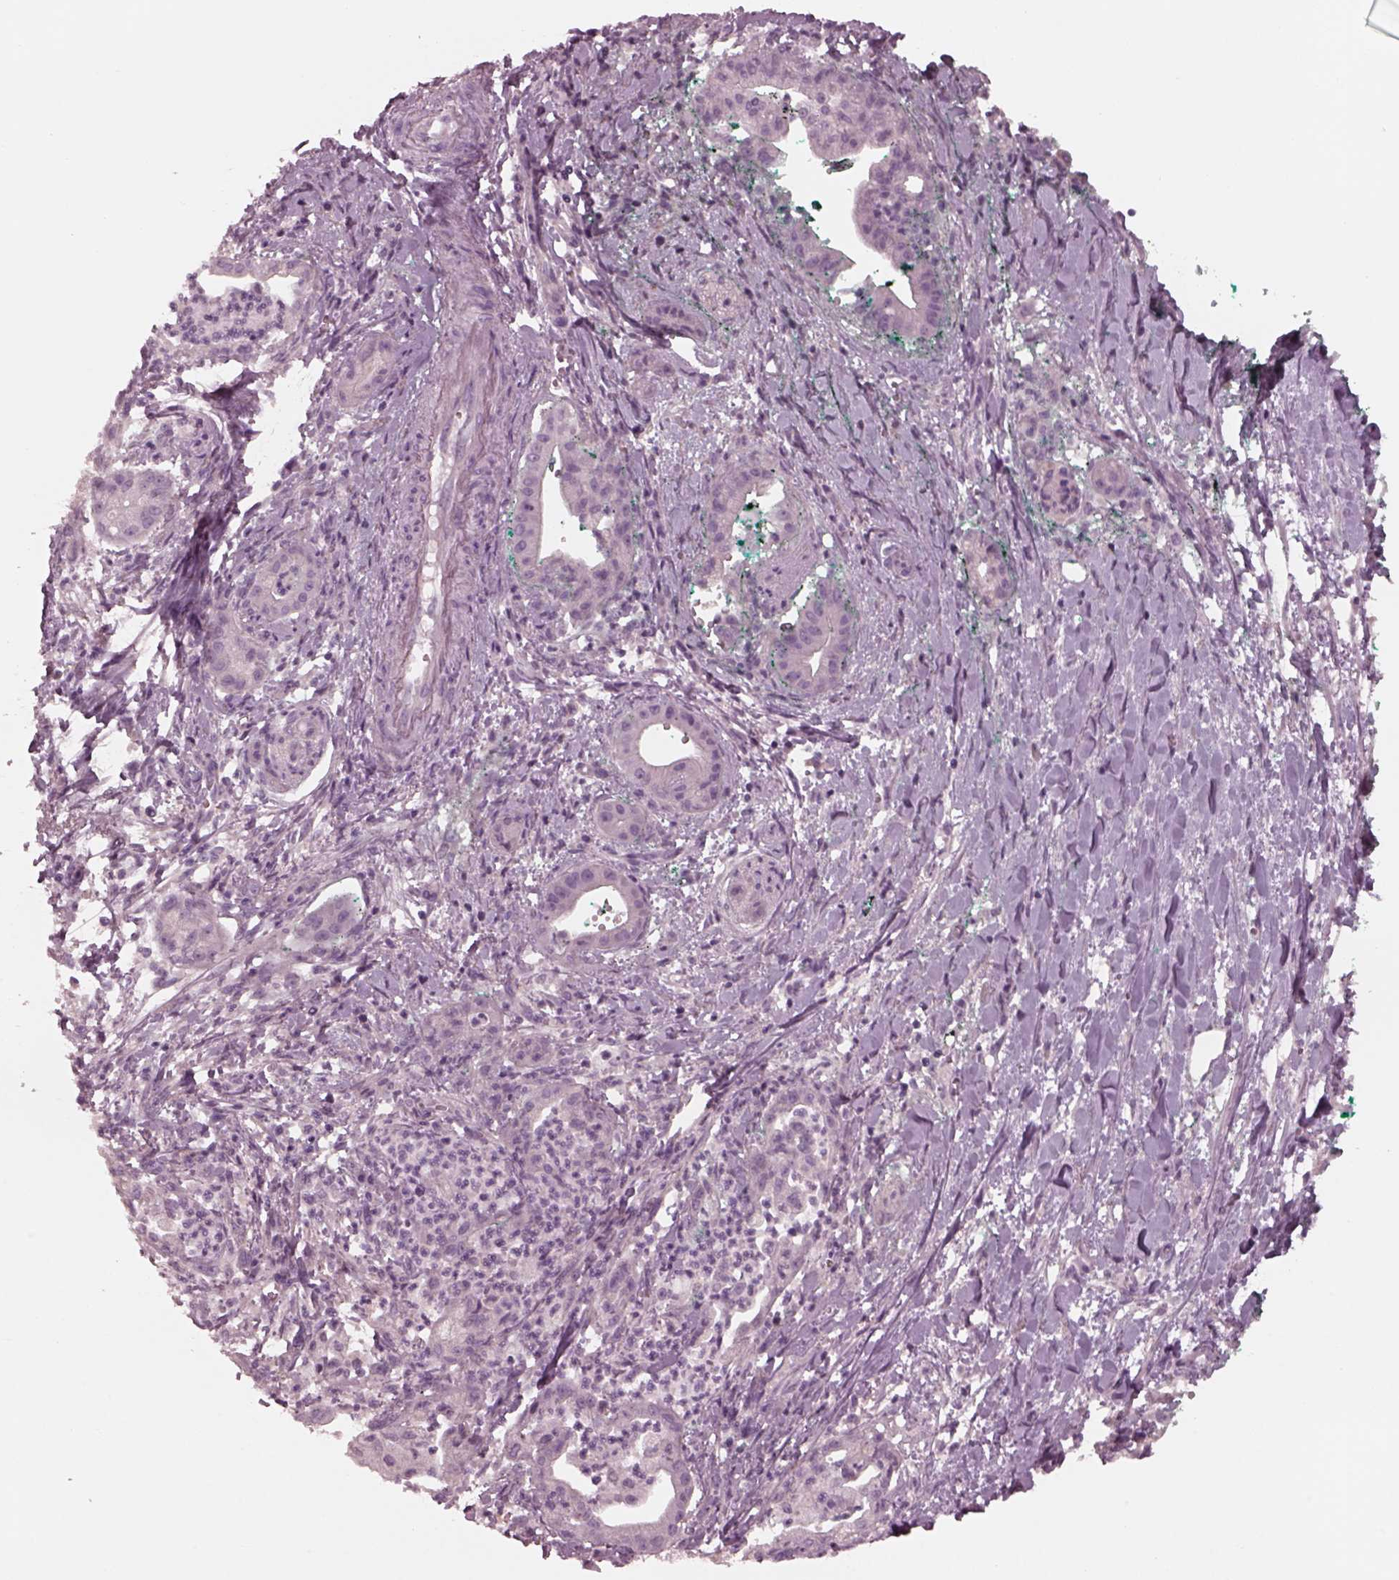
{"staining": {"intensity": "negative", "quantity": "none", "location": "none"}, "tissue": "pancreatic cancer", "cell_type": "Tumor cells", "image_type": "cancer", "snomed": [{"axis": "morphology", "description": "Normal tissue, NOS"}, {"axis": "morphology", "description": "Adenocarcinoma, NOS"}, {"axis": "topography", "description": "Lymph node"}, {"axis": "topography", "description": "Pancreas"}], "caption": "The histopathology image displays no significant expression in tumor cells of pancreatic cancer.", "gene": "YY2", "patient": {"sex": "female", "age": 58}}